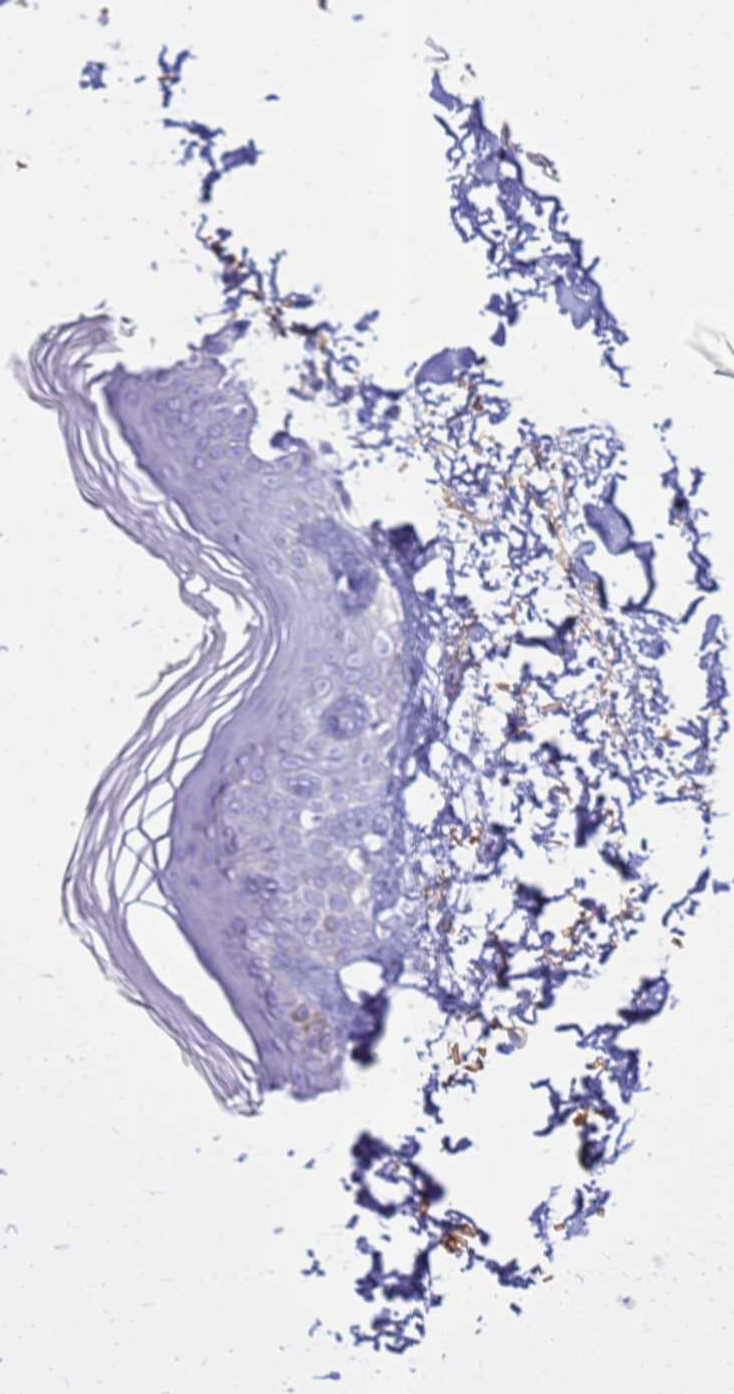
{"staining": {"intensity": "negative", "quantity": "none", "location": "none"}, "tissue": "skin", "cell_type": "Fibroblasts", "image_type": "normal", "snomed": [{"axis": "morphology", "description": "Normal tissue, NOS"}, {"axis": "topography", "description": "Skin"}], "caption": "IHC histopathology image of unremarkable skin: skin stained with DAB reveals no significant protein positivity in fibroblasts.", "gene": "SGIP1", "patient": {"sex": "female", "age": 64}}